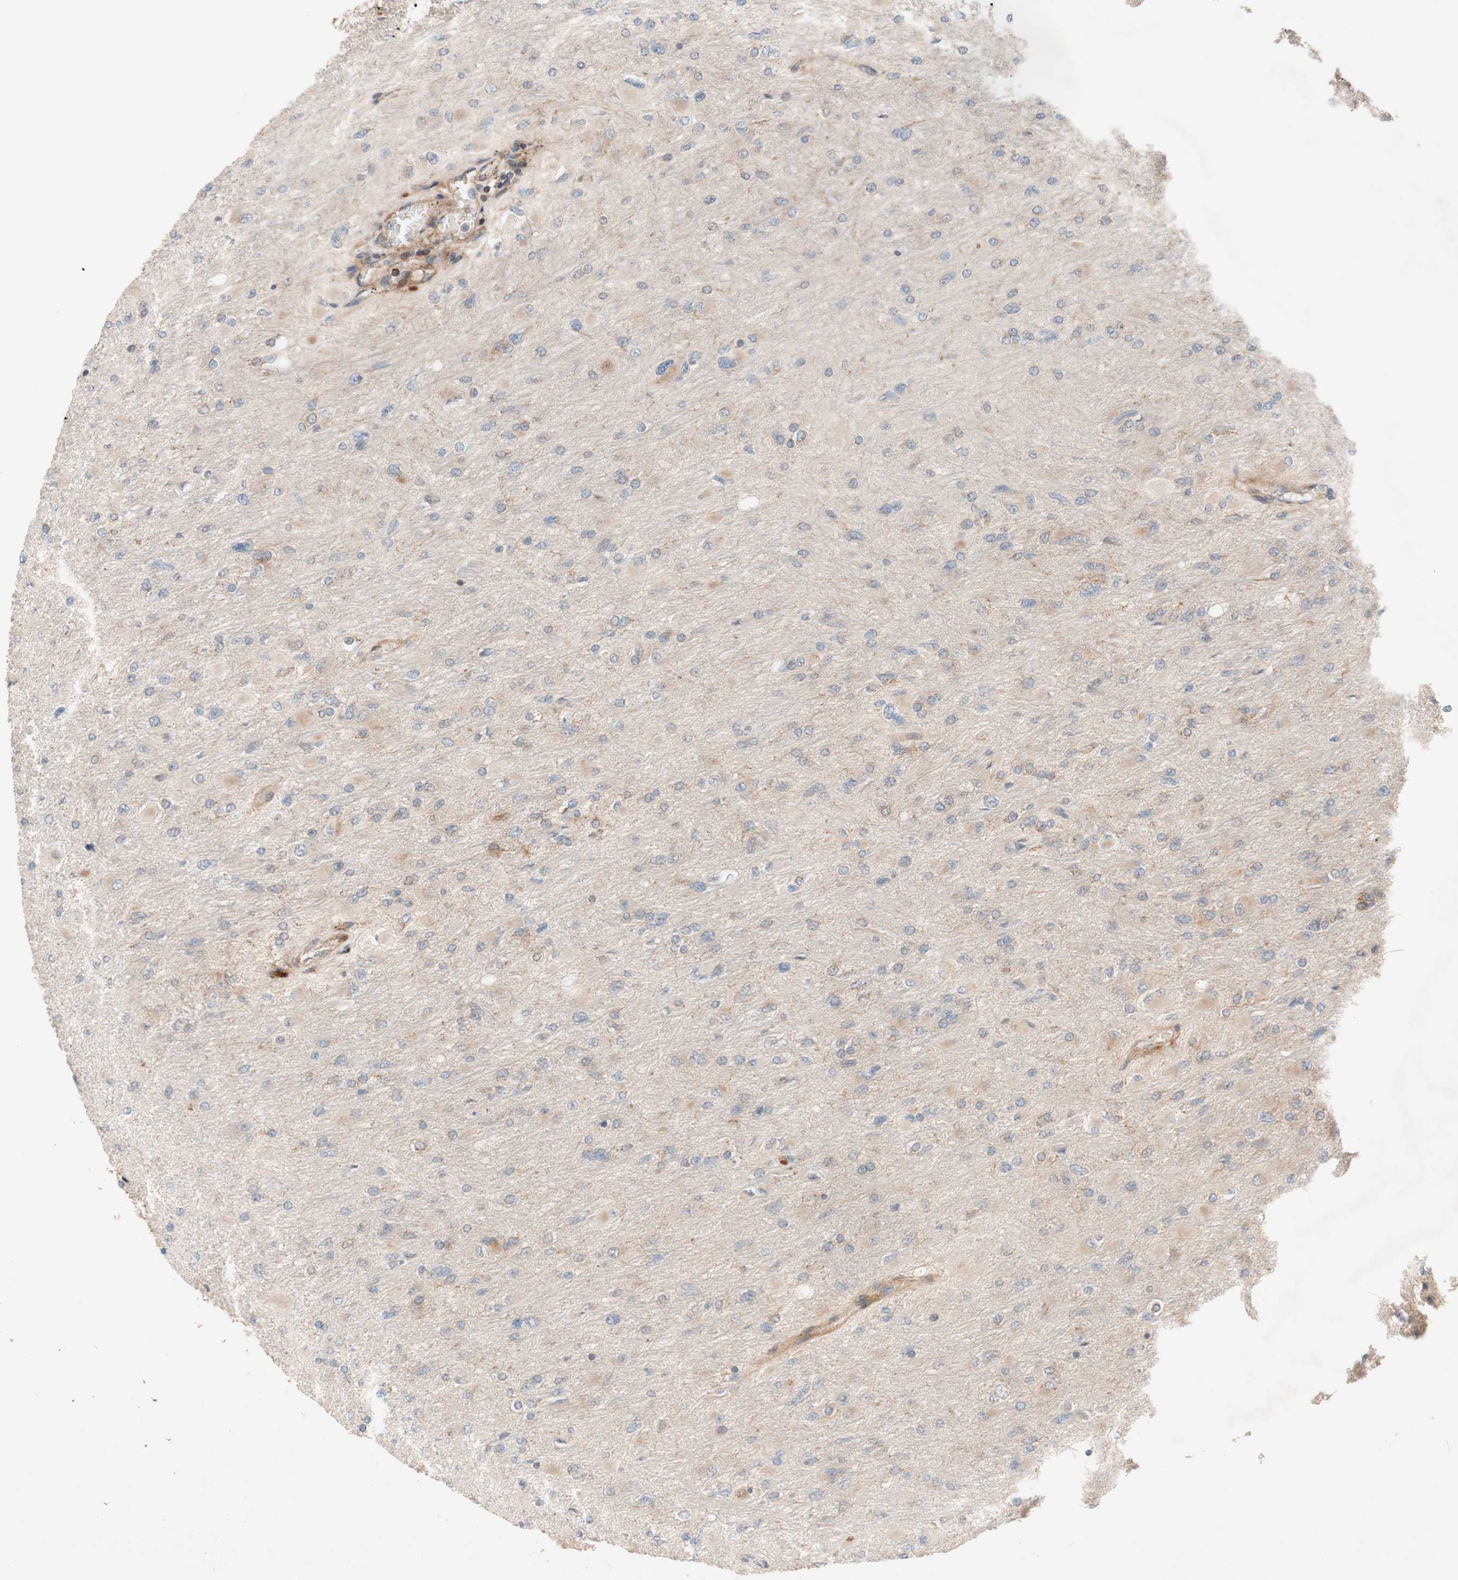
{"staining": {"intensity": "weak", "quantity": "25%-75%", "location": "cytoplasmic/membranous"}, "tissue": "glioma", "cell_type": "Tumor cells", "image_type": "cancer", "snomed": [{"axis": "morphology", "description": "Glioma, malignant, High grade"}, {"axis": "topography", "description": "Cerebral cortex"}], "caption": "Protein staining demonstrates weak cytoplasmic/membranous positivity in approximately 25%-75% of tumor cells in glioma. Nuclei are stained in blue.", "gene": "CCN4", "patient": {"sex": "female", "age": 36}}